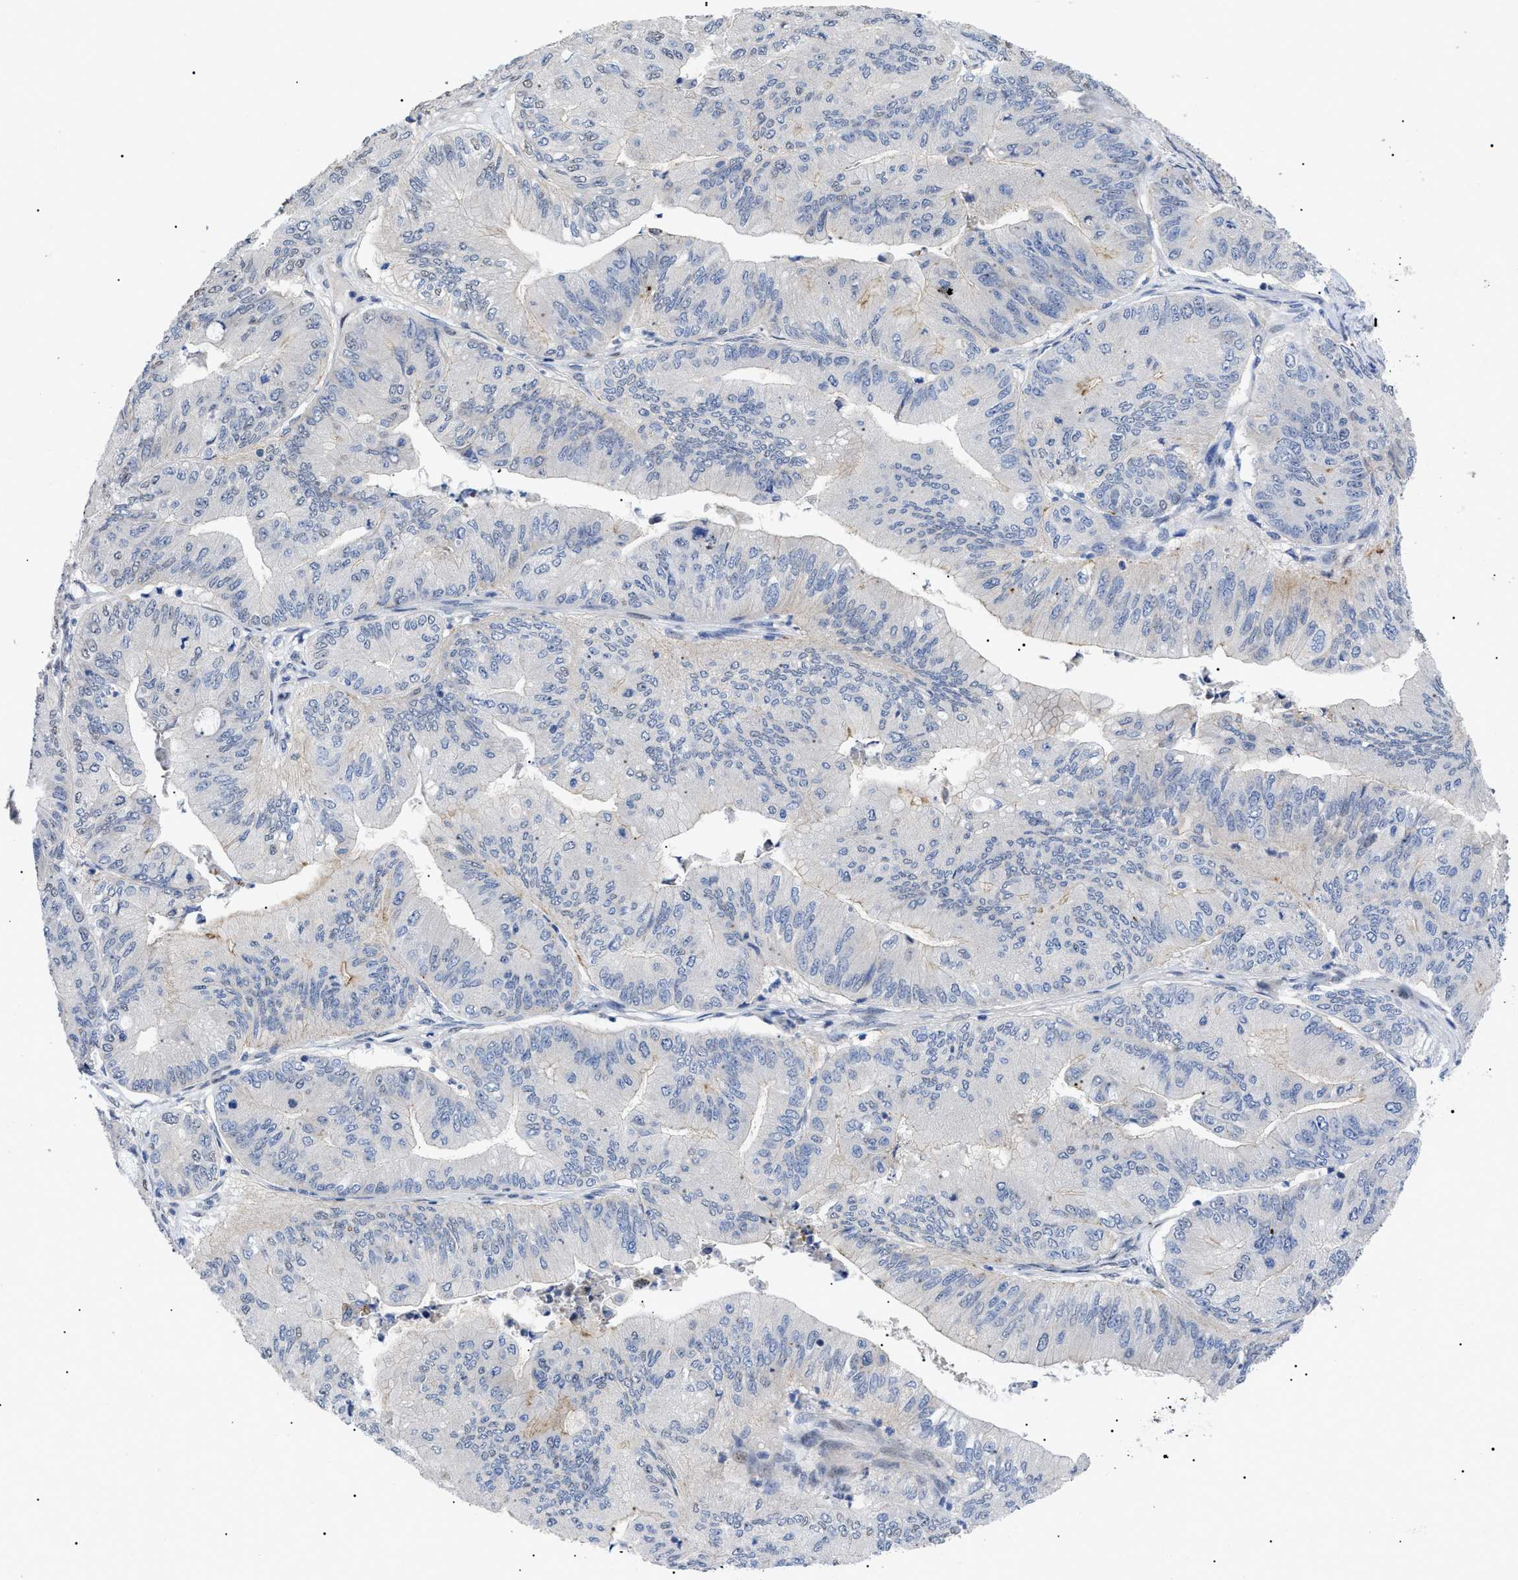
{"staining": {"intensity": "negative", "quantity": "none", "location": "none"}, "tissue": "ovarian cancer", "cell_type": "Tumor cells", "image_type": "cancer", "snomed": [{"axis": "morphology", "description": "Cystadenocarcinoma, mucinous, NOS"}, {"axis": "topography", "description": "Ovary"}], "caption": "Histopathology image shows no protein expression in tumor cells of ovarian cancer (mucinous cystadenocarcinoma) tissue. (DAB immunohistochemistry (IHC) with hematoxylin counter stain).", "gene": "SFXN5", "patient": {"sex": "female", "age": 61}}